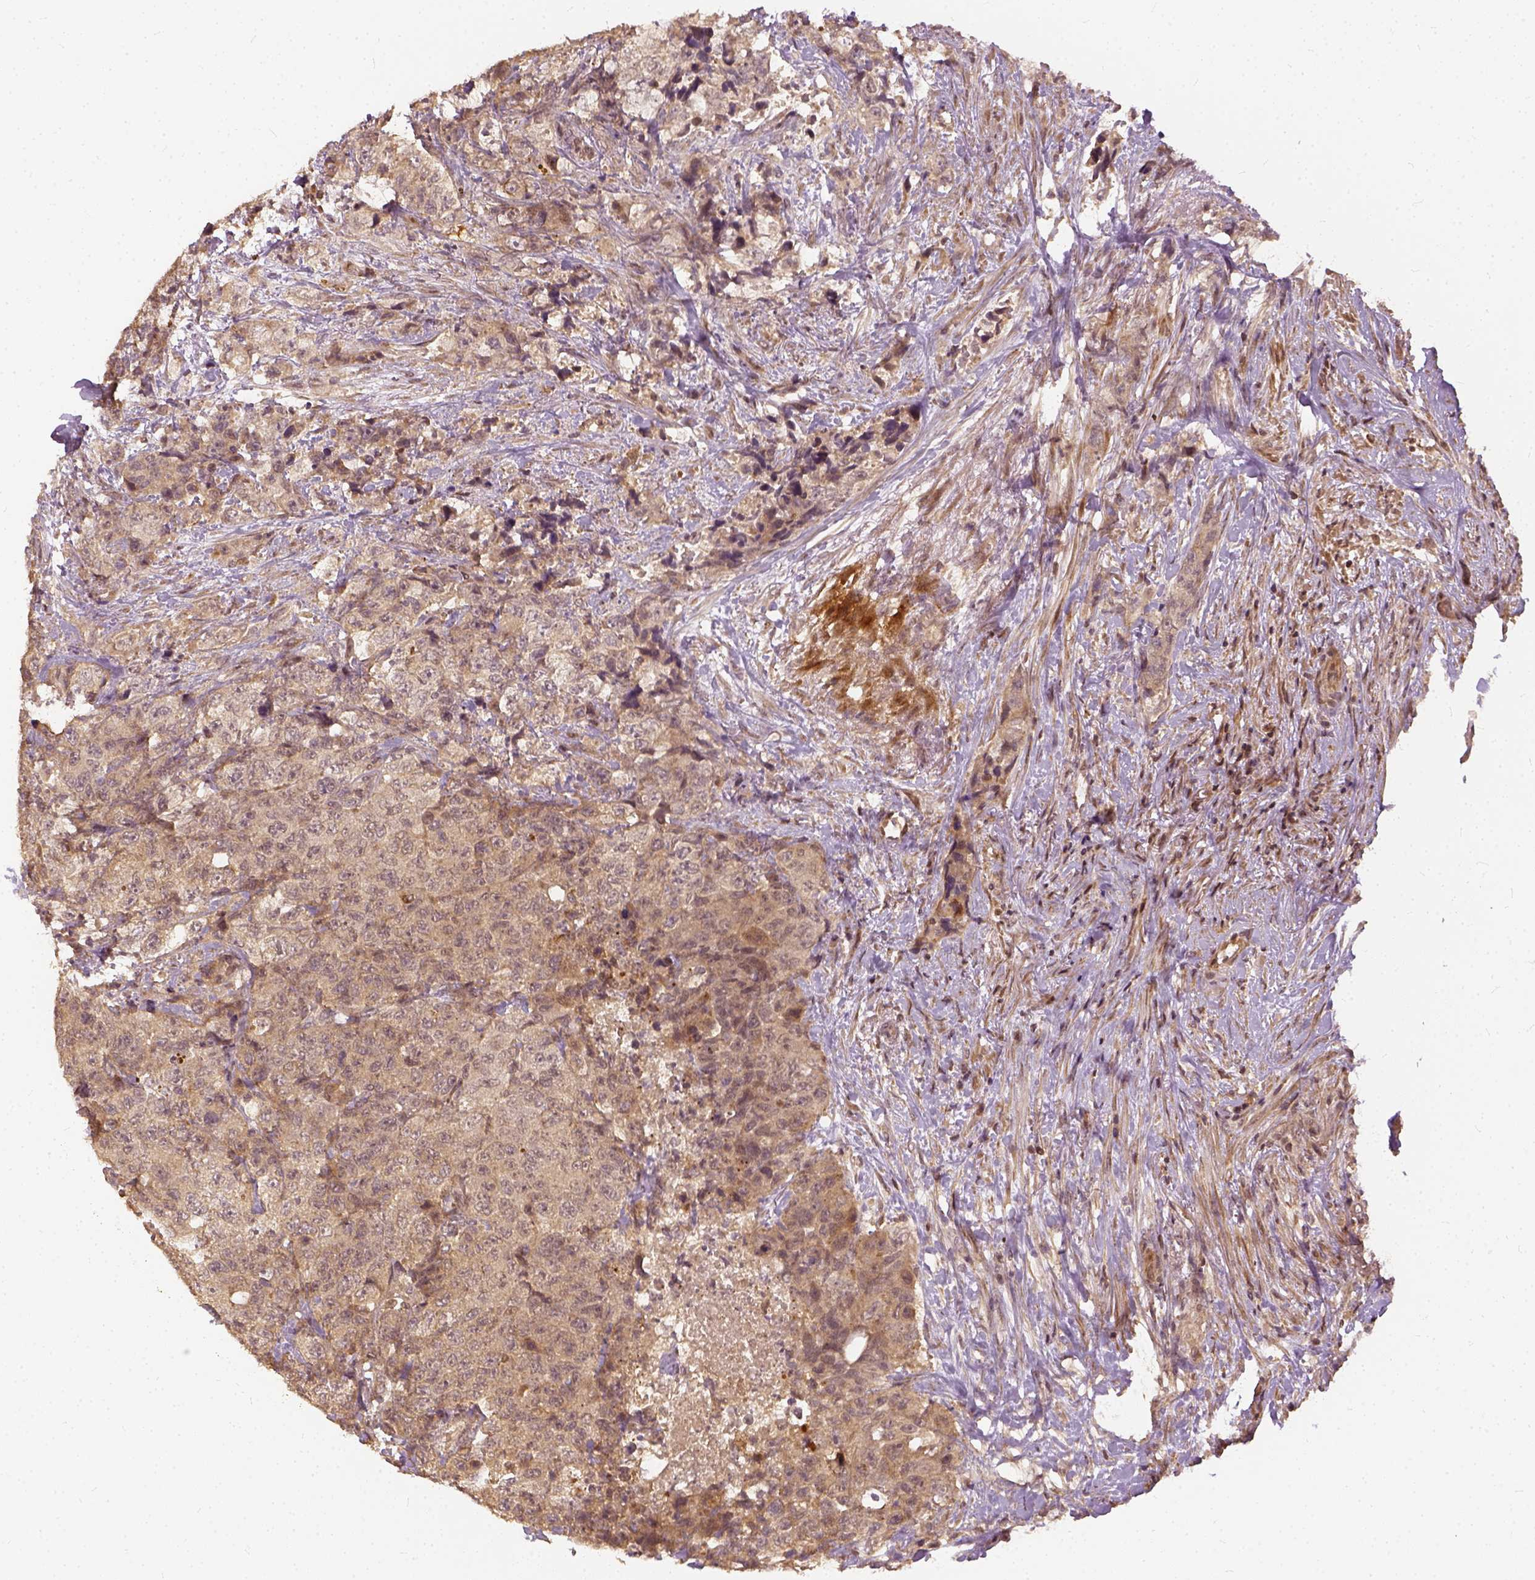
{"staining": {"intensity": "weak", "quantity": ">75%", "location": "cytoplasmic/membranous"}, "tissue": "urothelial cancer", "cell_type": "Tumor cells", "image_type": "cancer", "snomed": [{"axis": "morphology", "description": "Urothelial carcinoma, High grade"}, {"axis": "topography", "description": "Urinary bladder"}], "caption": "Immunohistochemistry (DAB (3,3'-diaminobenzidine)) staining of high-grade urothelial carcinoma demonstrates weak cytoplasmic/membranous protein expression in approximately >75% of tumor cells.", "gene": "VEGFA", "patient": {"sex": "female", "age": 78}}